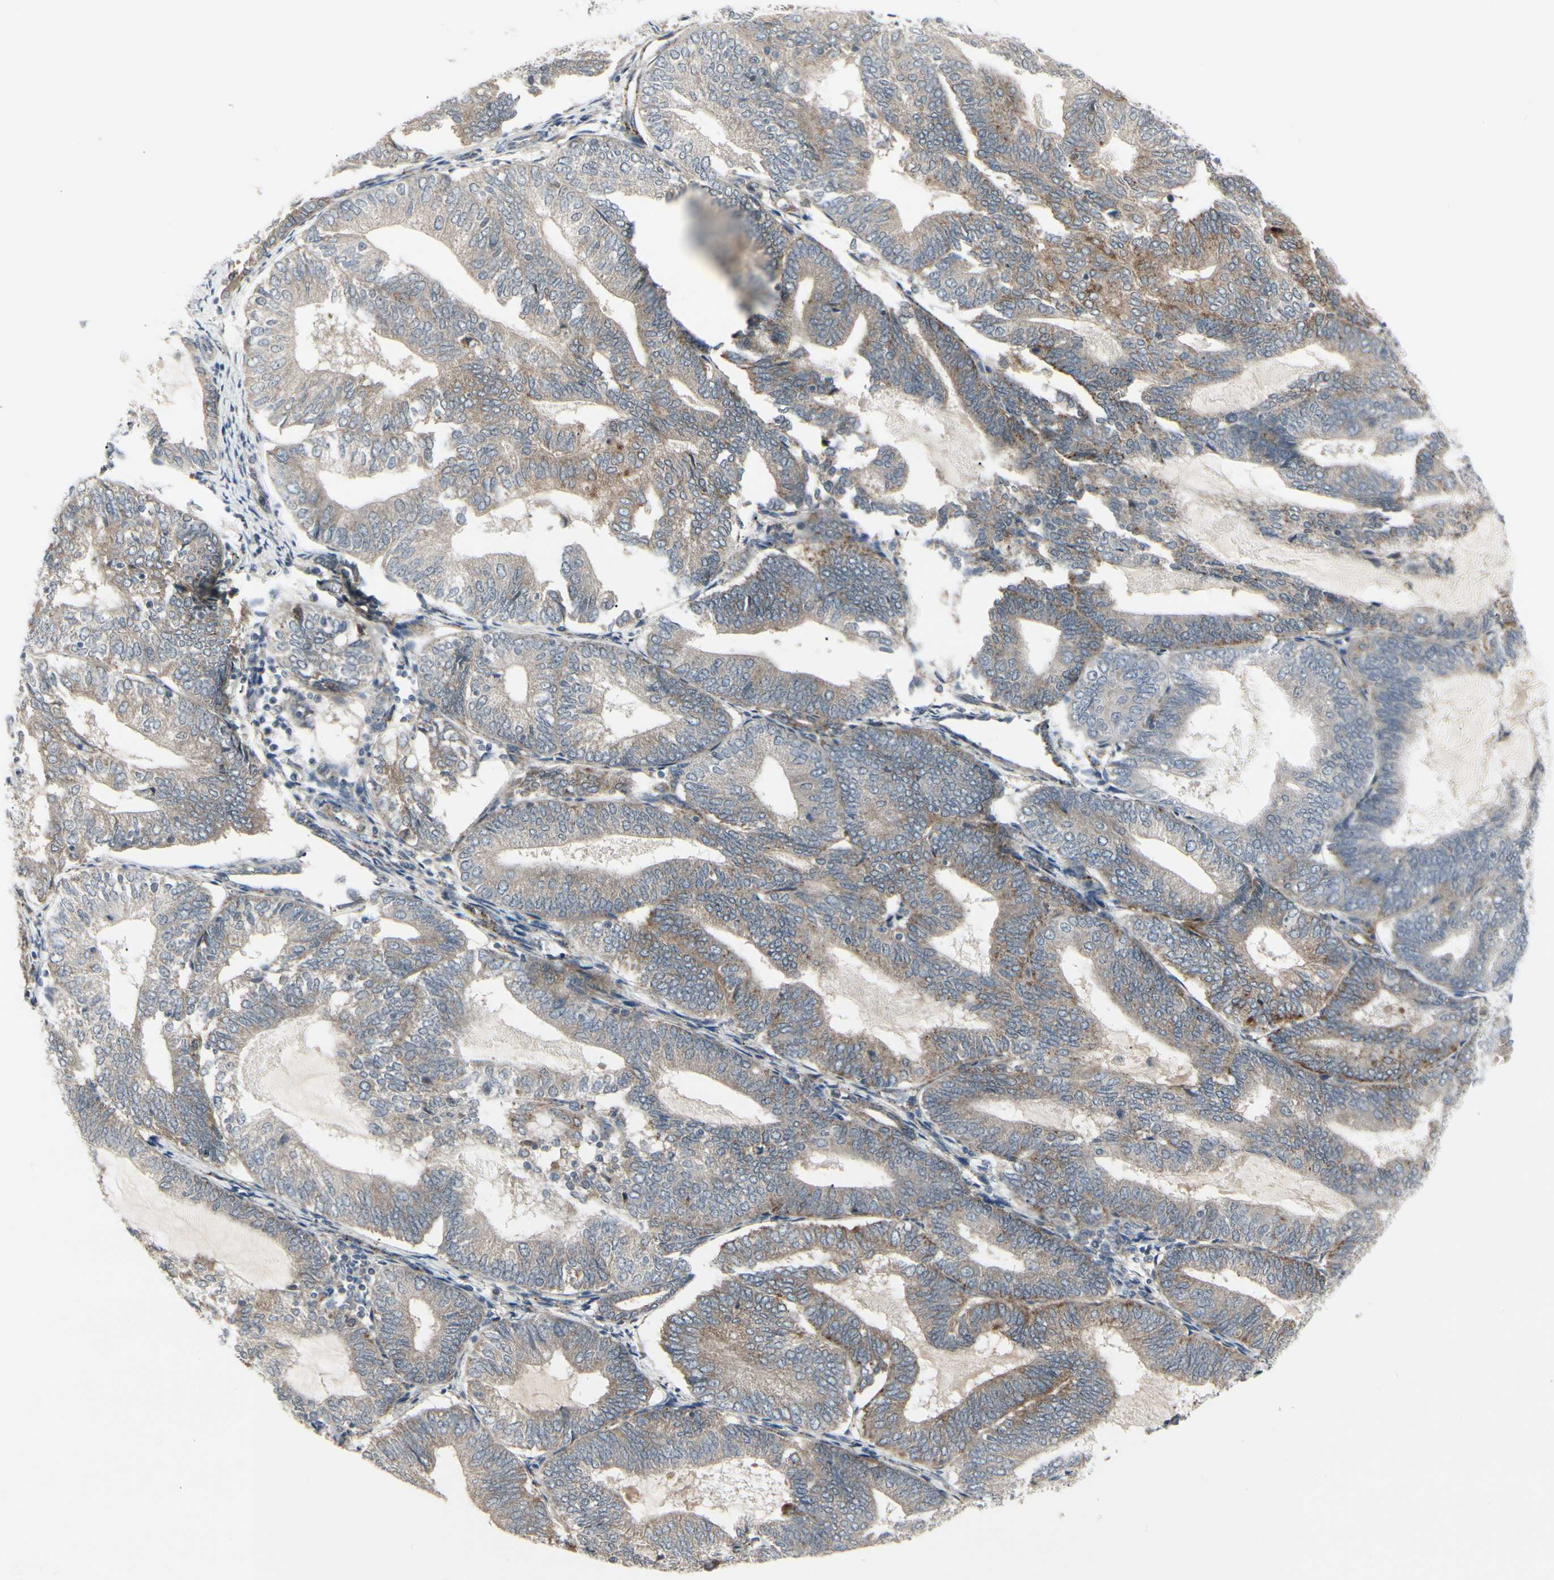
{"staining": {"intensity": "weak", "quantity": "25%-75%", "location": "cytoplasmic/membranous"}, "tissue": "endometrial cancer", "cell_type": "Tumor cells", "image_type": "cancer", "snomed": [{"axis": "morphology", "description": "Adenocarcinoma, NOS"}, {"axis": "topography", "description": "Endometrium"}], "caption": "This photomicrograph demonstrates endometrial cancer (adenocarcinoma) stained with IHC to label a protein in brown. The cytoplasmic/membranous of tumor cells show weak positivity for the protein. Nuclei are counter-stained blue.", "gene": "GRN", "patient": {"sex": "female", "age": 81}}